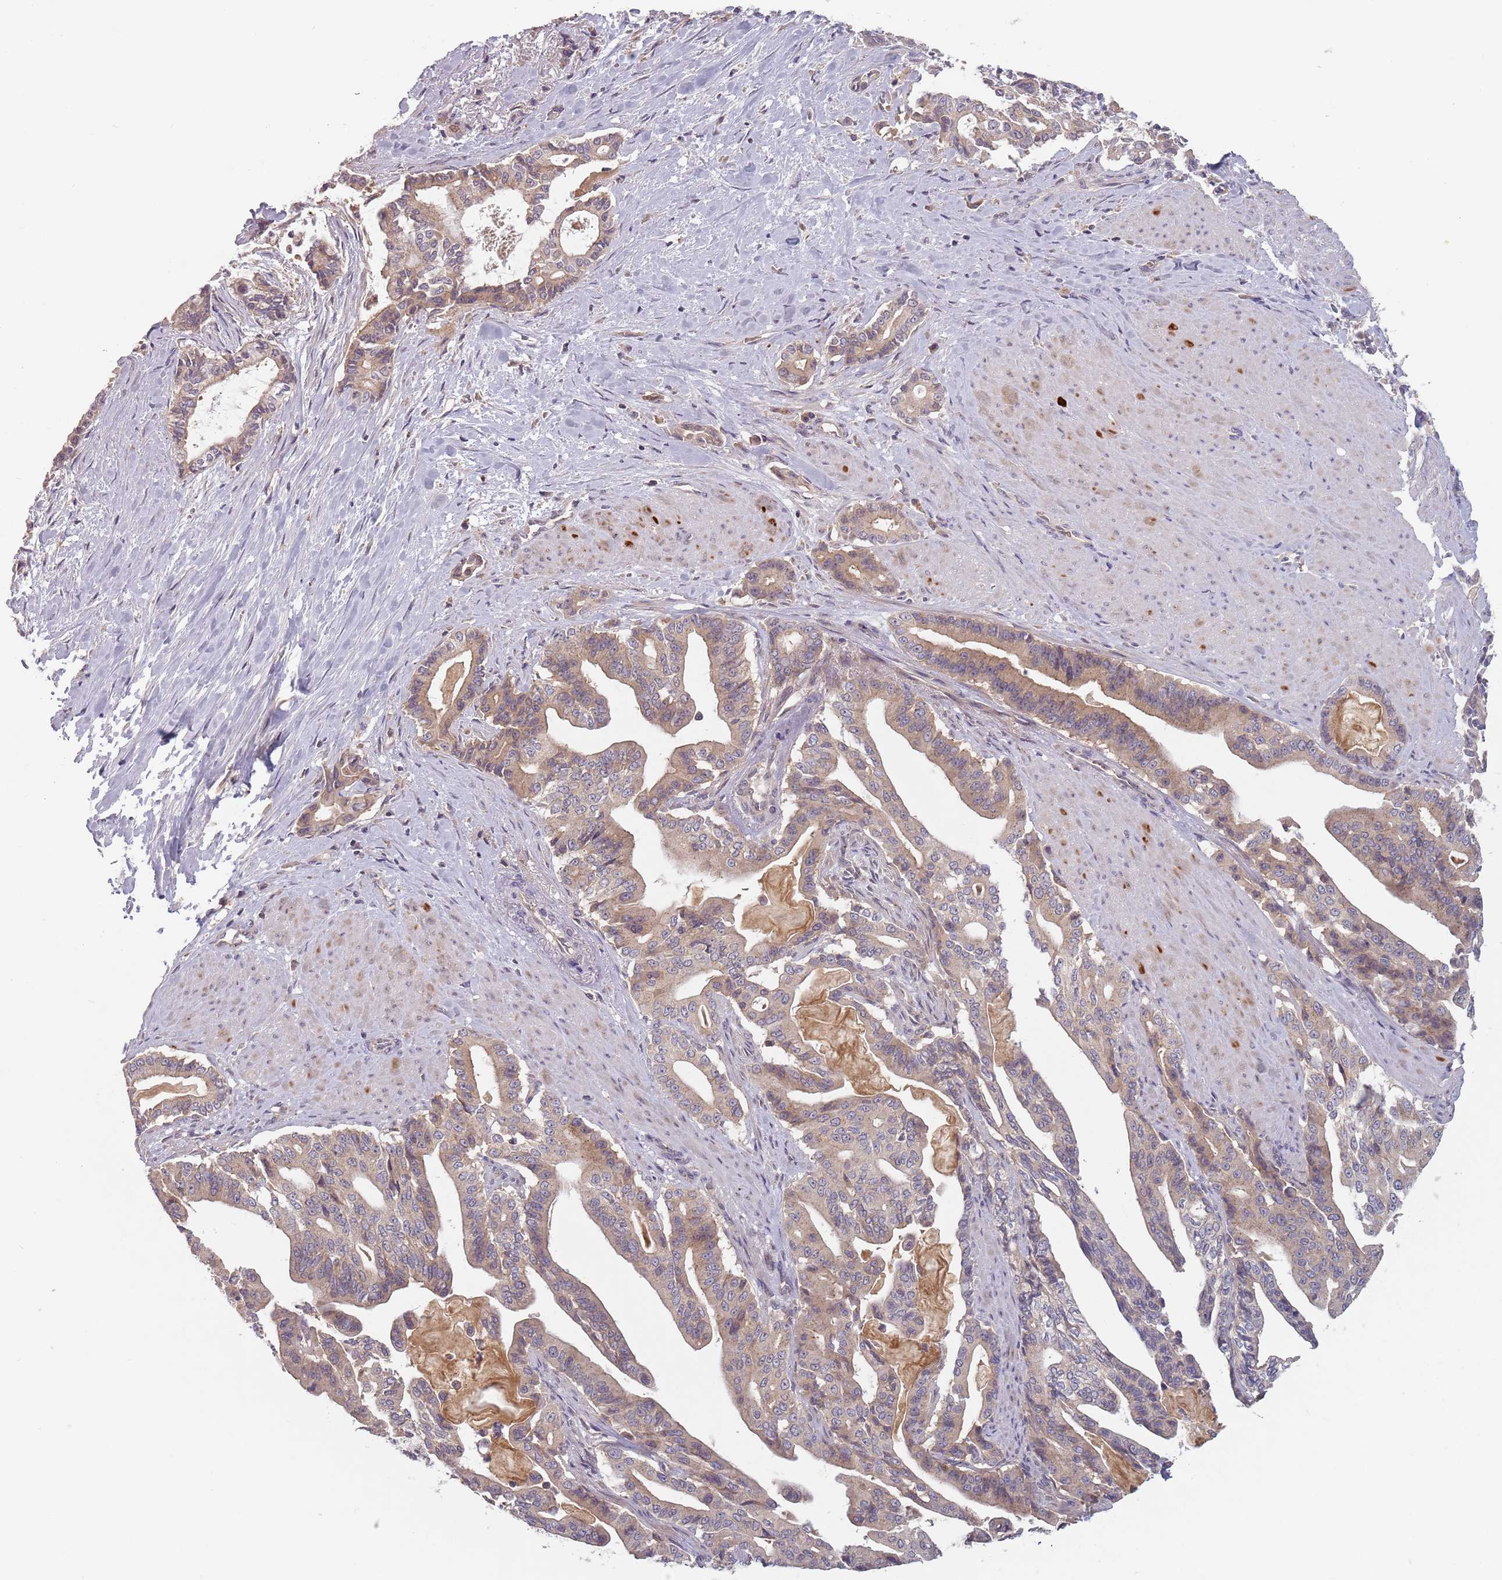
{"staining": {"intensity": "weak", "quantity": ">75%", "location": "cytoplasmic/membranous"}, "tissue": "pancreatic cancer", "cell_type": "Tumor cells", "image_type": "cancer", "snomed": [{"axis": "morphology", "description": "Adenocarcinoma, NOS"}, {"axis": "topography", "description": "Pancreas"}], "caption": "Immunohistochemical staining of pancreatic cancer demonstrates low levels of weak cytoplasmic/membranous protein staining in approximately >75% of tumor cells.", "gene": "ASB13", "patient": {"sex": "male", "age": 63}}